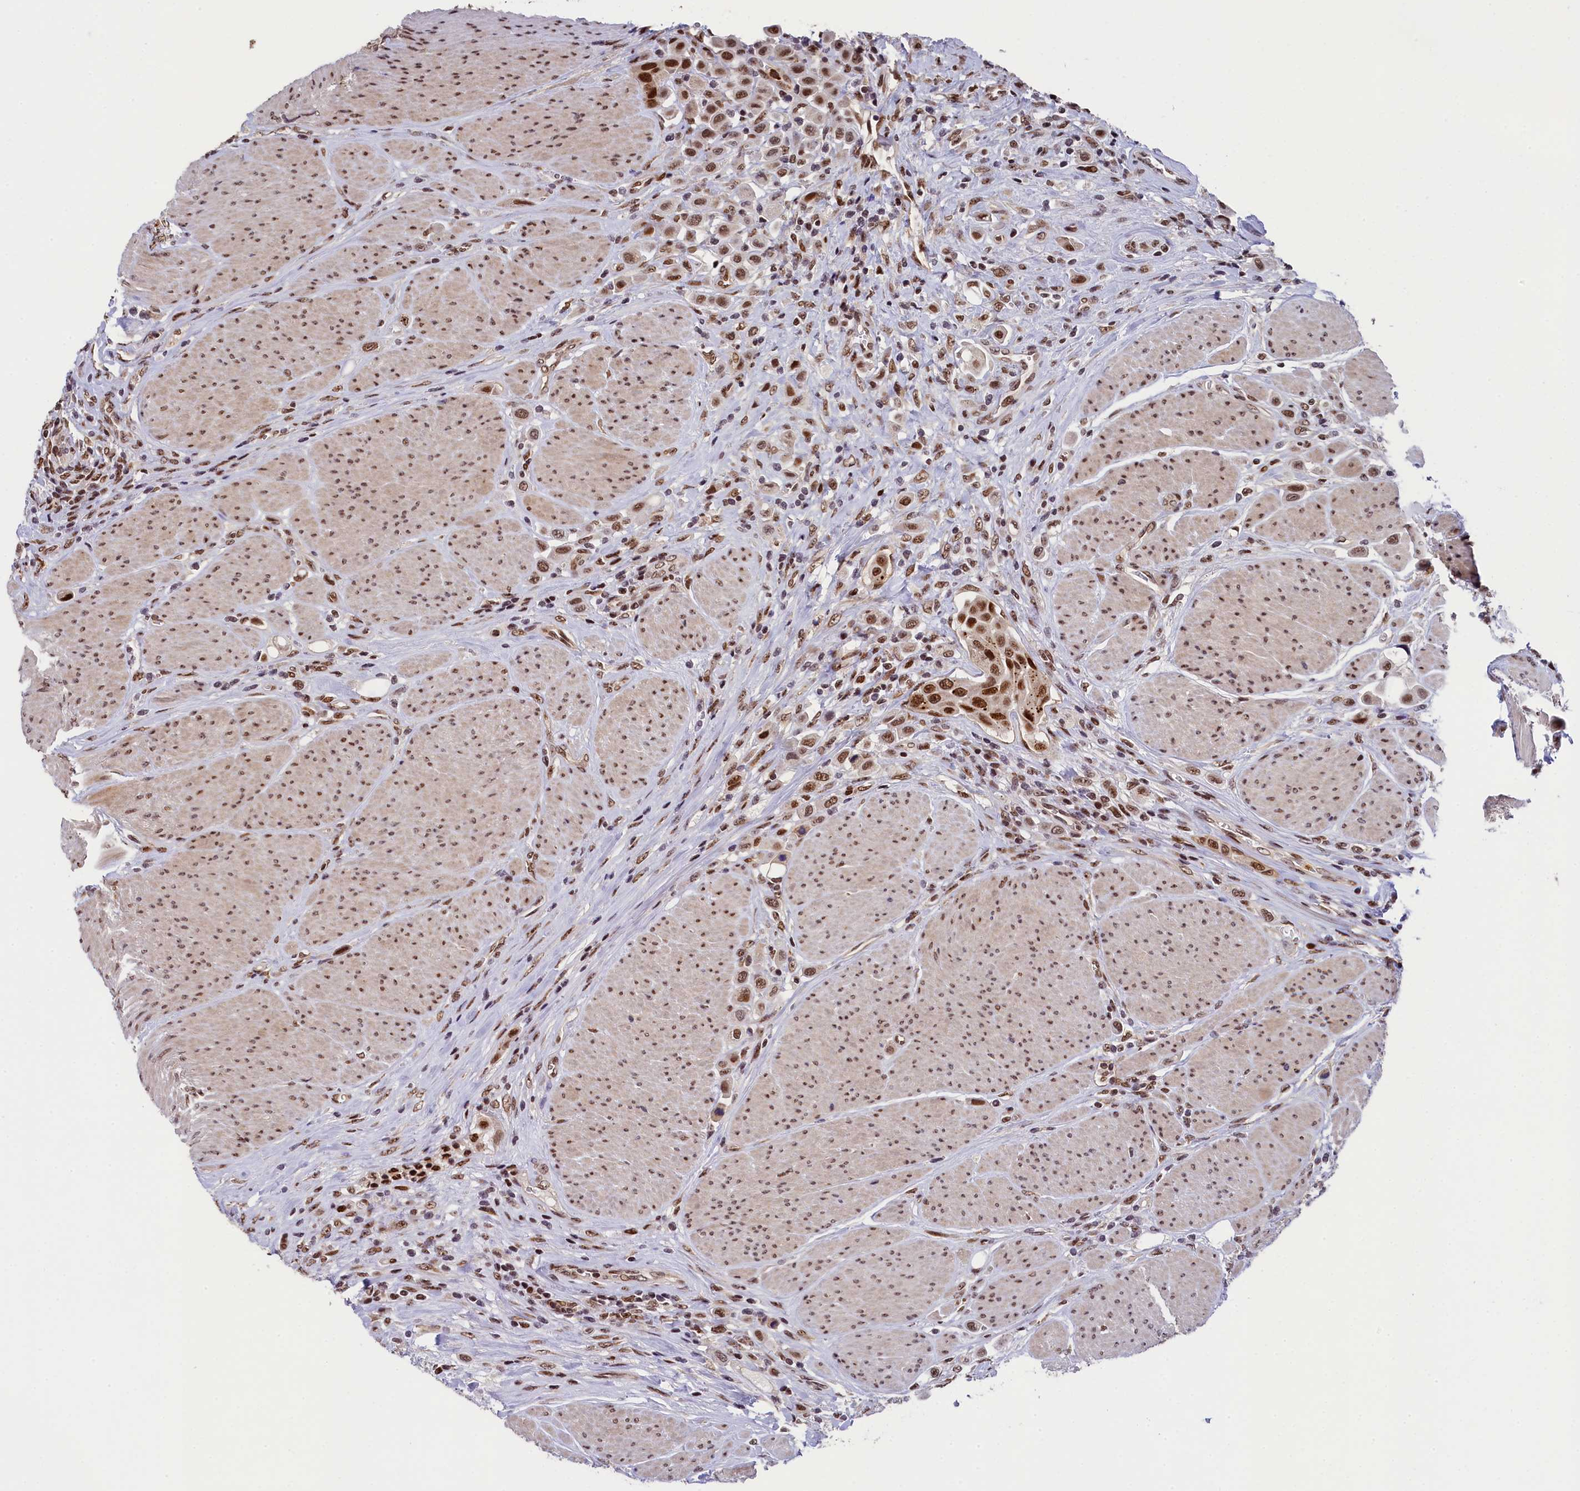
{"staining": {"intensity": "strong", "quantity": ">75%", "location": "nuclear"}, "tissue": "urothelial cancer", "cell_type": "Tumor cells", "image_type": "cancer", "snomed": [{"axis": "morphology", "description": "Urothelial carcinoma, High grade"}, {"axis": "topography", "description": "Urinary bladder"}], "caption": "A brown stain shows strong nuclear positivity of a protein in urothelial cancer tumor cells.", "gene": "ADIG", "patient": {"sex": "male", "age": 50}}